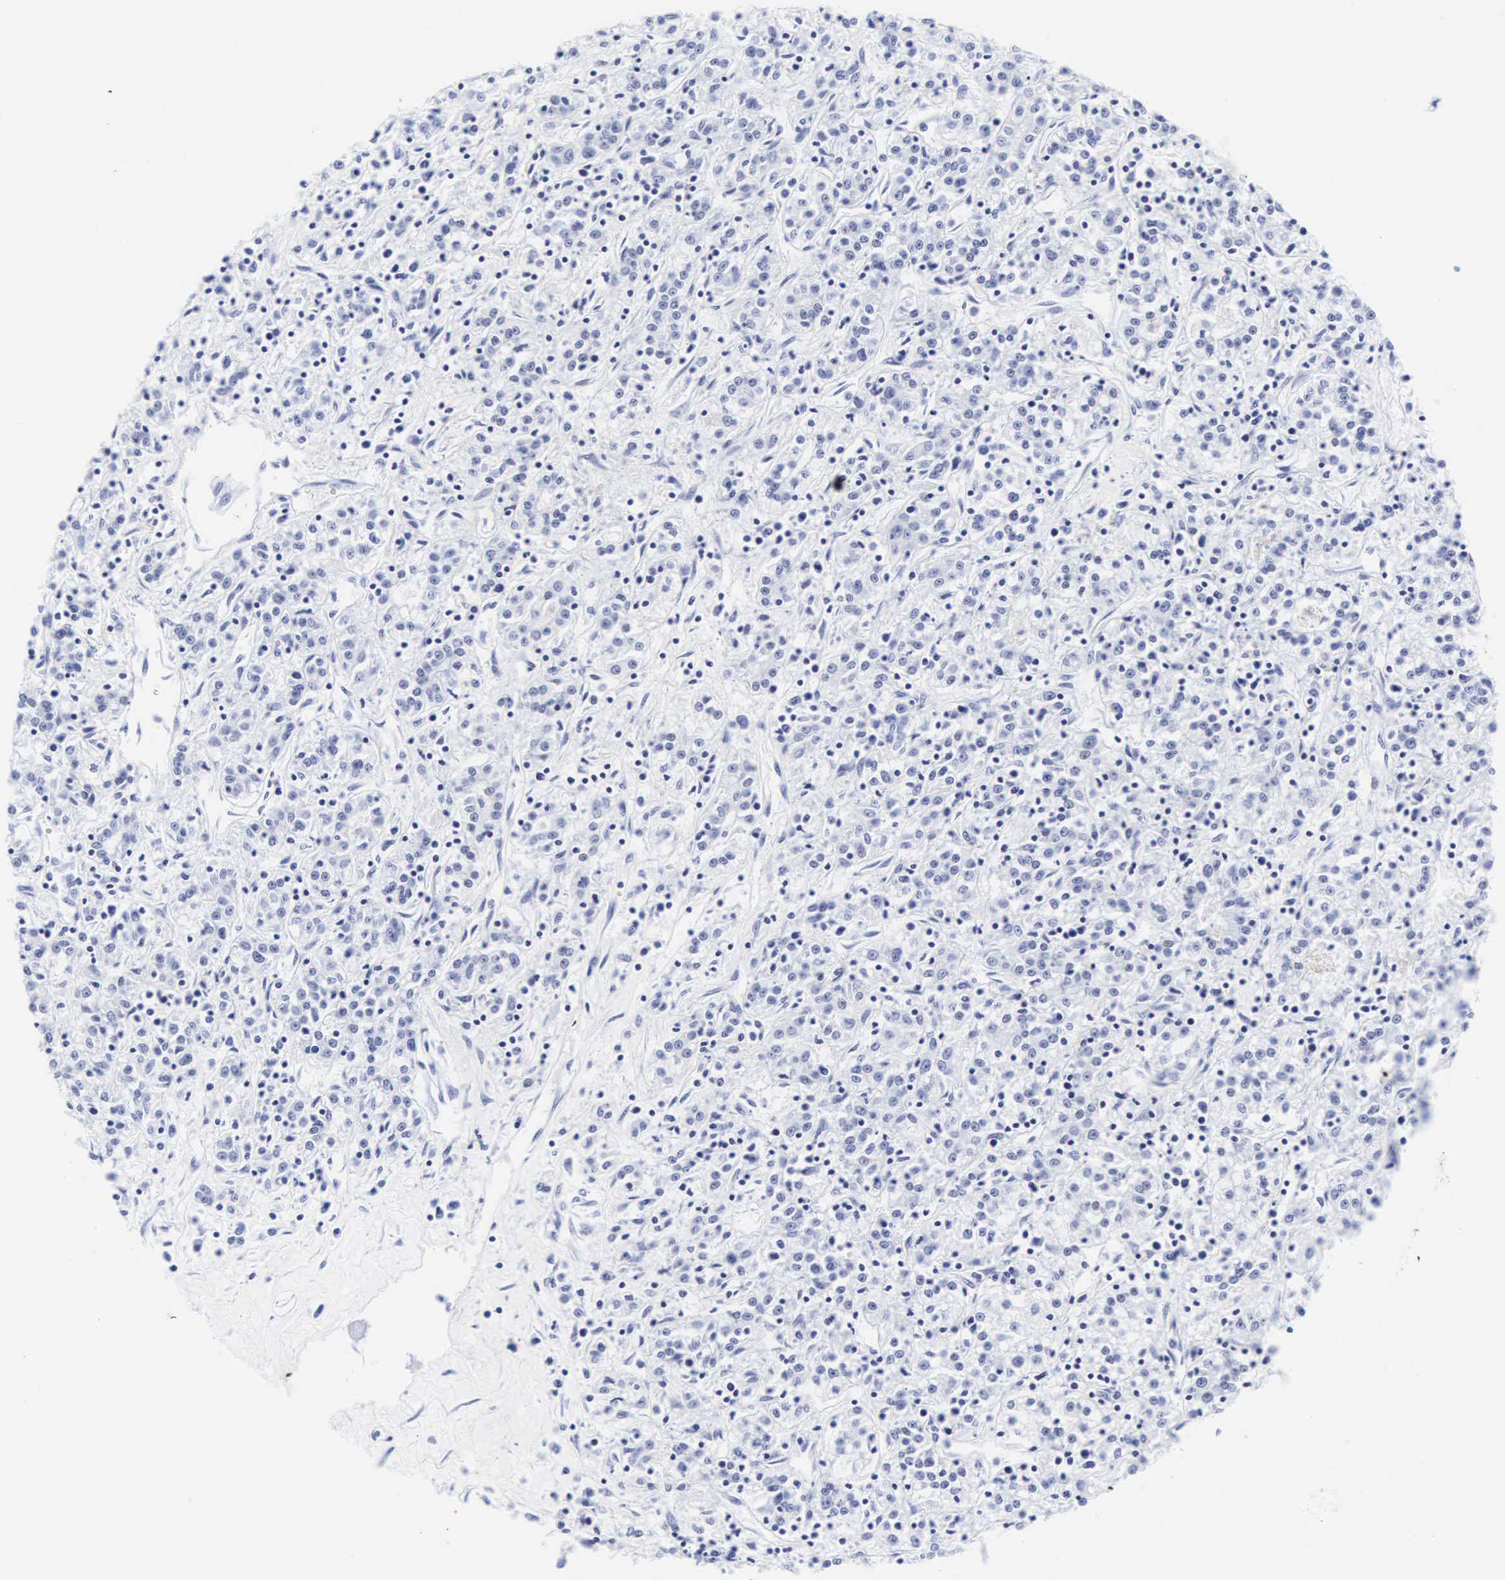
{"staining": {"intensity": "negative", "quantity": "none", "location": "none"}, "tissue": "renal cancer", "cell_type": "Tumor cells", "image_type": "cancer", "snomed": [{"axis": "morphology", "description": "Adenocarcinoma, NOS"}, {"axis": "topography", "description": "Kidney"}], "caption": "An image of human renal adenocarcinoma is negative for staining in tumor cells.", "gene": "CGB3", "patient": {"sex": "female", "age": 76}}